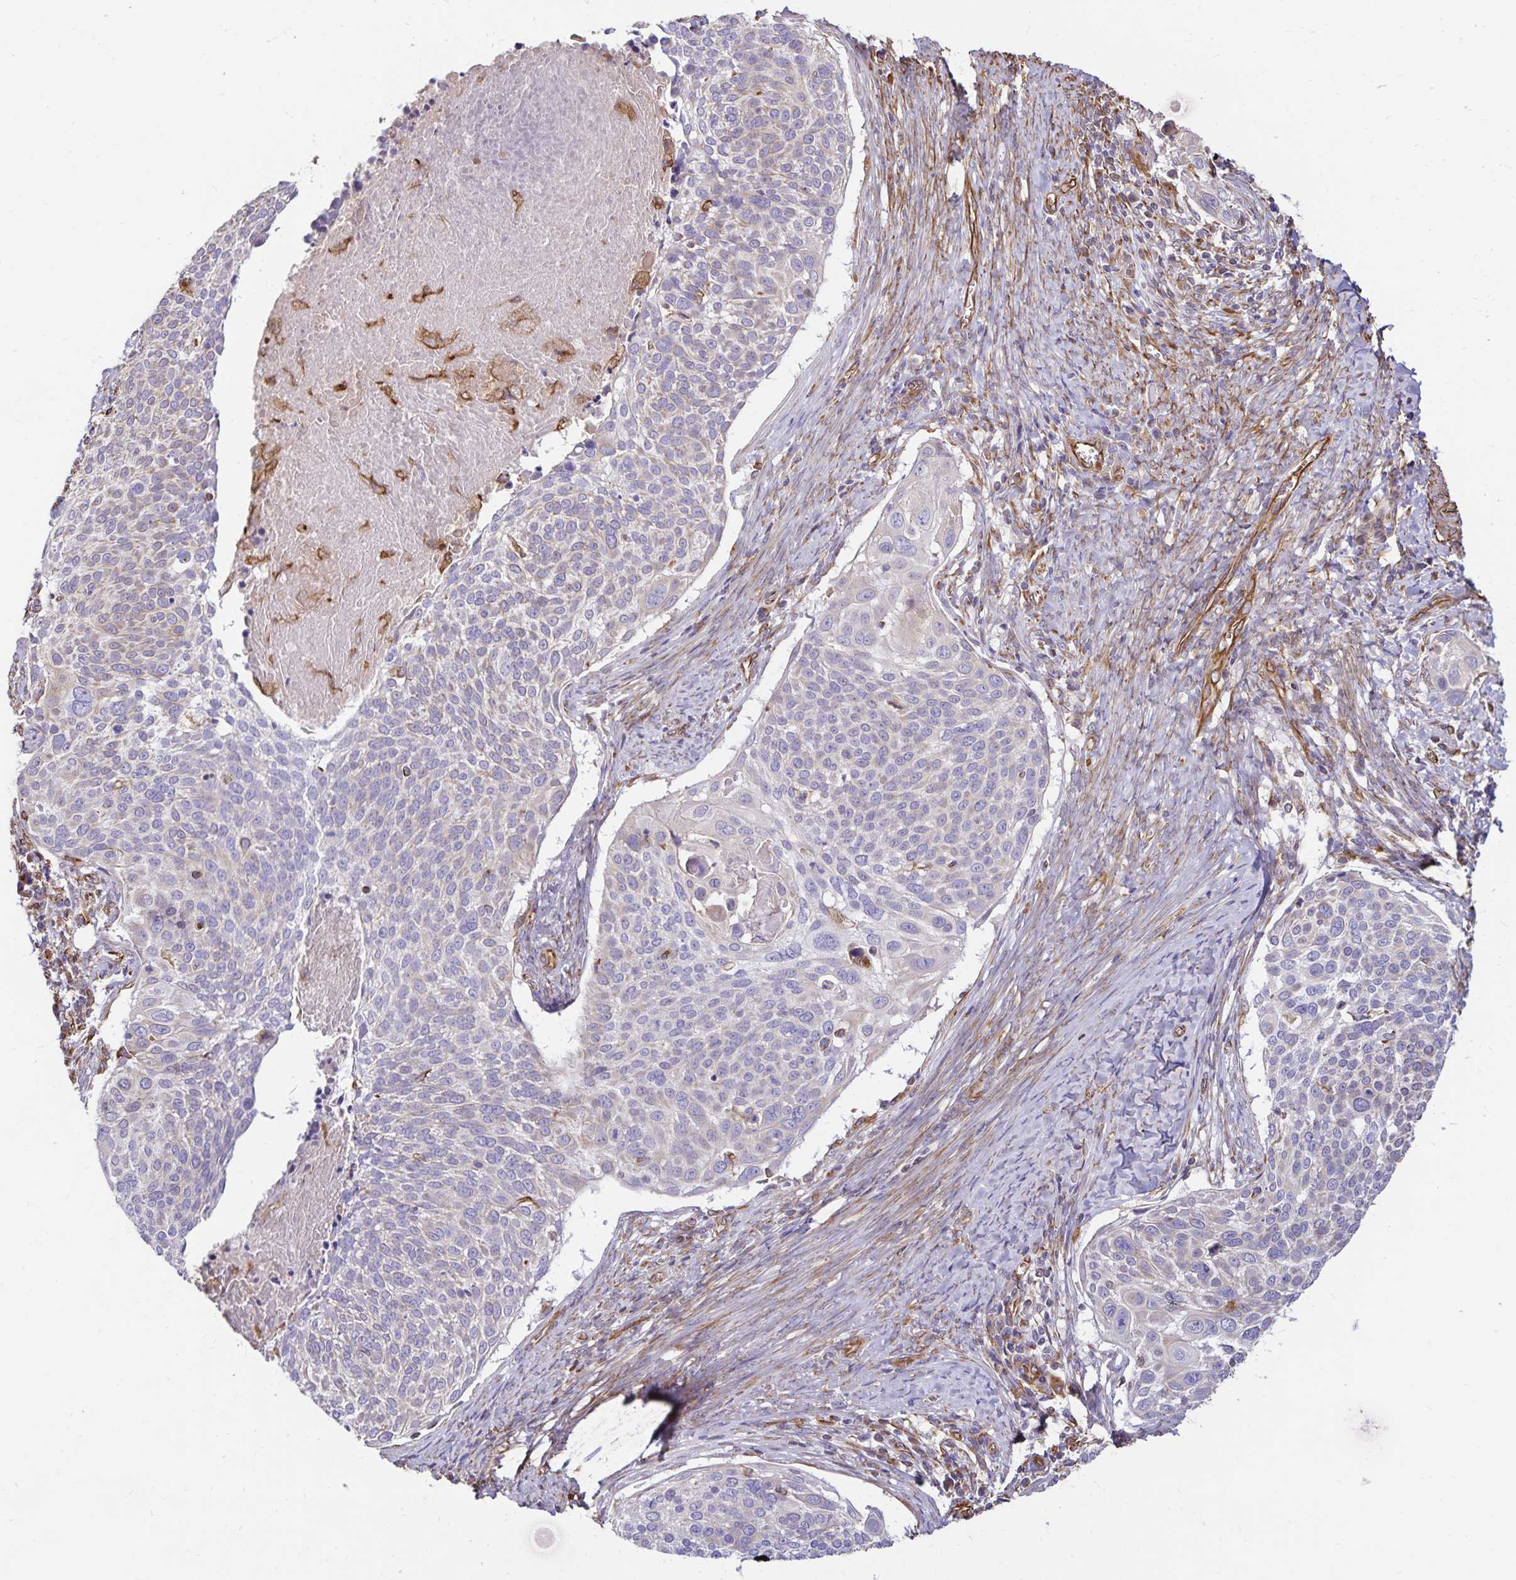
{"staining": {"intensity": "weak", "quantity": "<25%", "location": "cytoplasmic/membranous"}, "tissue": "cervical cancer", "cell_type": "Tumor cells", "image_type": "cancer", "snomed": [{"axis": "morphology", "description": "Squamous cell carcinoma, NOS"}, {"axis": "topography", "description": "Cervix"}], "caption": "High magnification brightfield microscopy of cervical cancer (squamous cell carcinoma) stained with DAB (3,3'-diaminobenzidine) (brown) and counterstained with hematoxylin (blue): tumor cells show no significant expression. (DAB (3,3'-diaminobenzidine) immunohistochemistry visualized using brightfield microscopy, high magnification).", "gene": "TRPV6", "patient": {"sex": "female", "age": 39}}